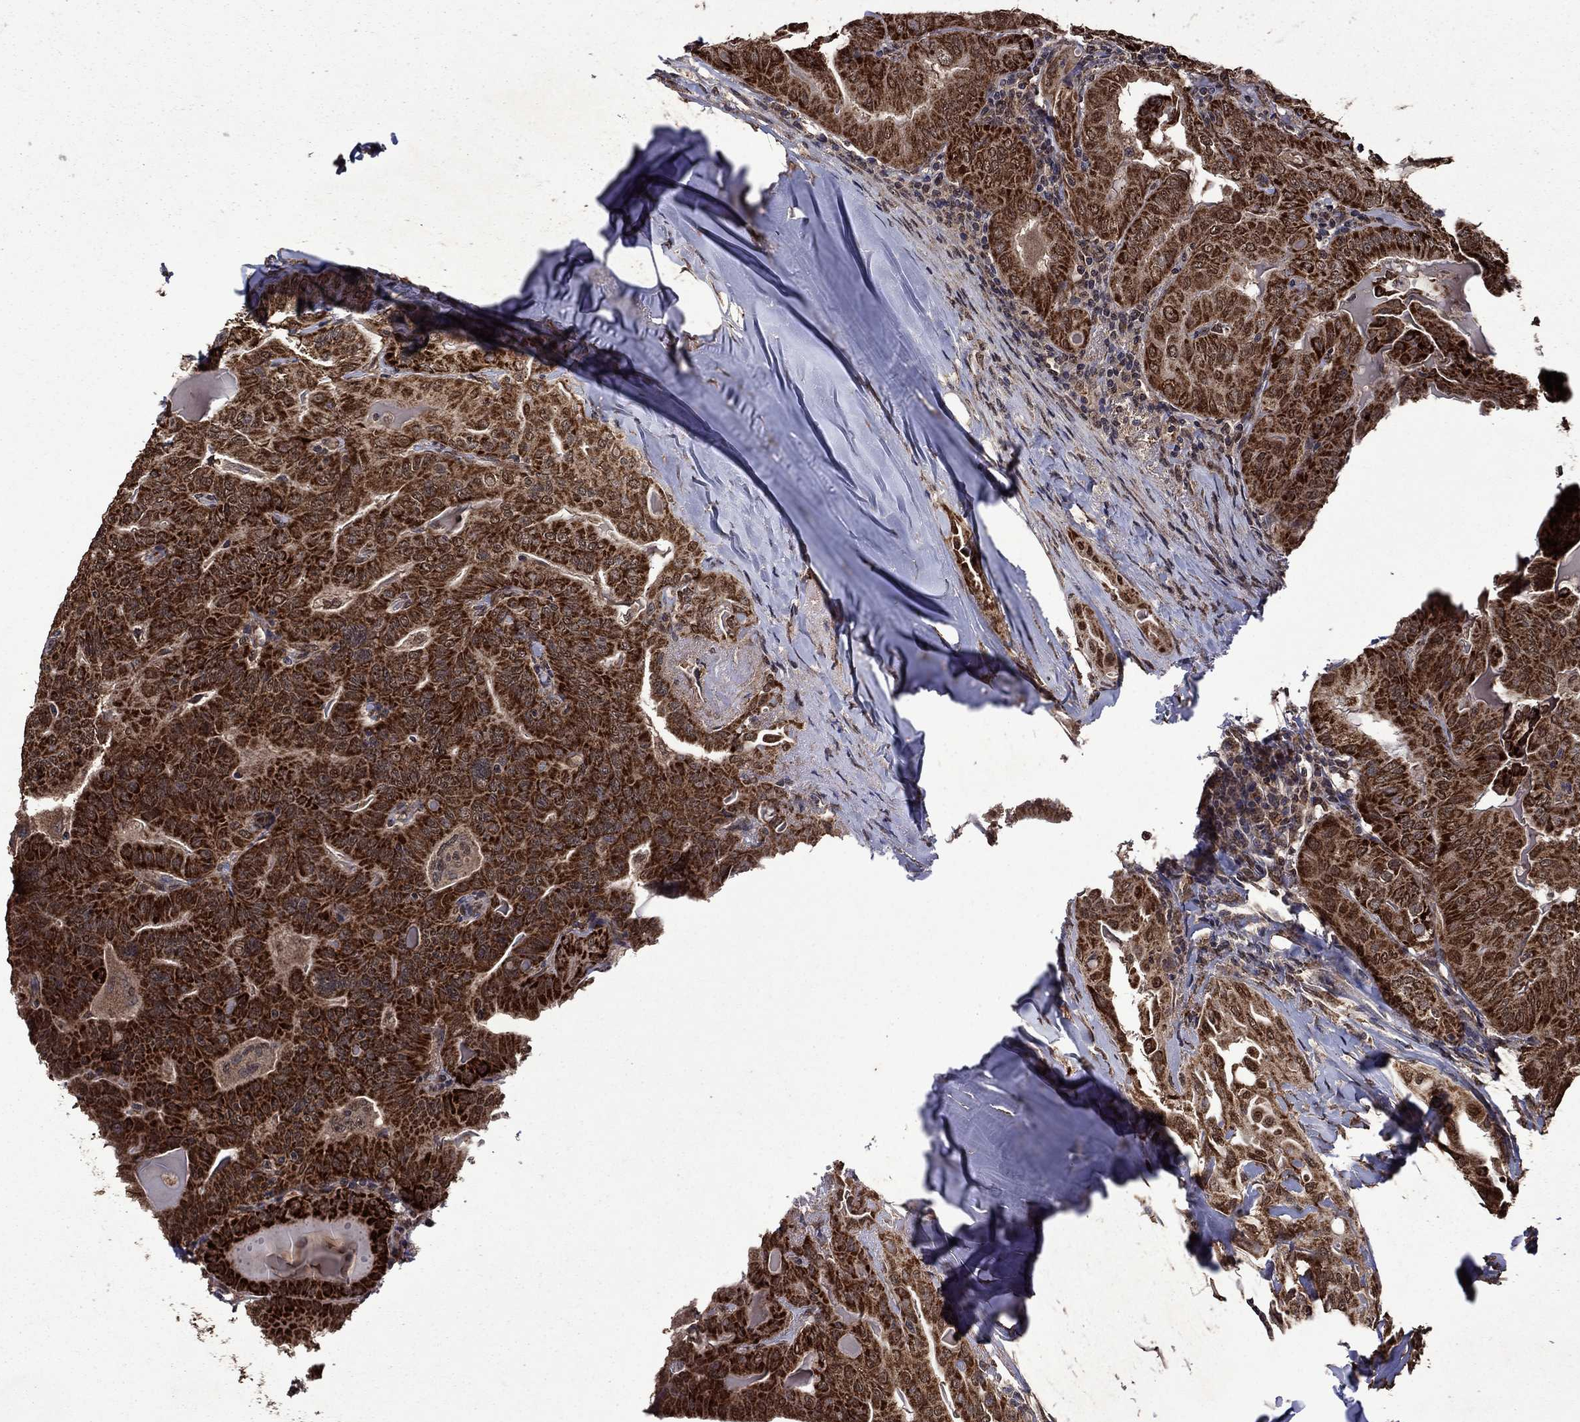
{"staining": {"intensity": "strong", "quantity": ">75%", "location": "cytoplasmic/membranous"}, "tissue": "thyroid cancer", "cell_type": "Tumor cells", "image_type": "cancer", "snomed": [{"axis": "morphology", "description": "Papillary adenocarcinoma, NOS"}, {"axis": "topography", "description": "Thyroid gland"}], "caption": "A micrograph showing strong cytoplasmic/membranous staining in approximately >75% of tumor cells in thyroid papillary adenocarcinoma, as visualized by brown immunohistochemical staining.", "gene": "ITM2B", "patient": {"sex": "female", "age": 68}}